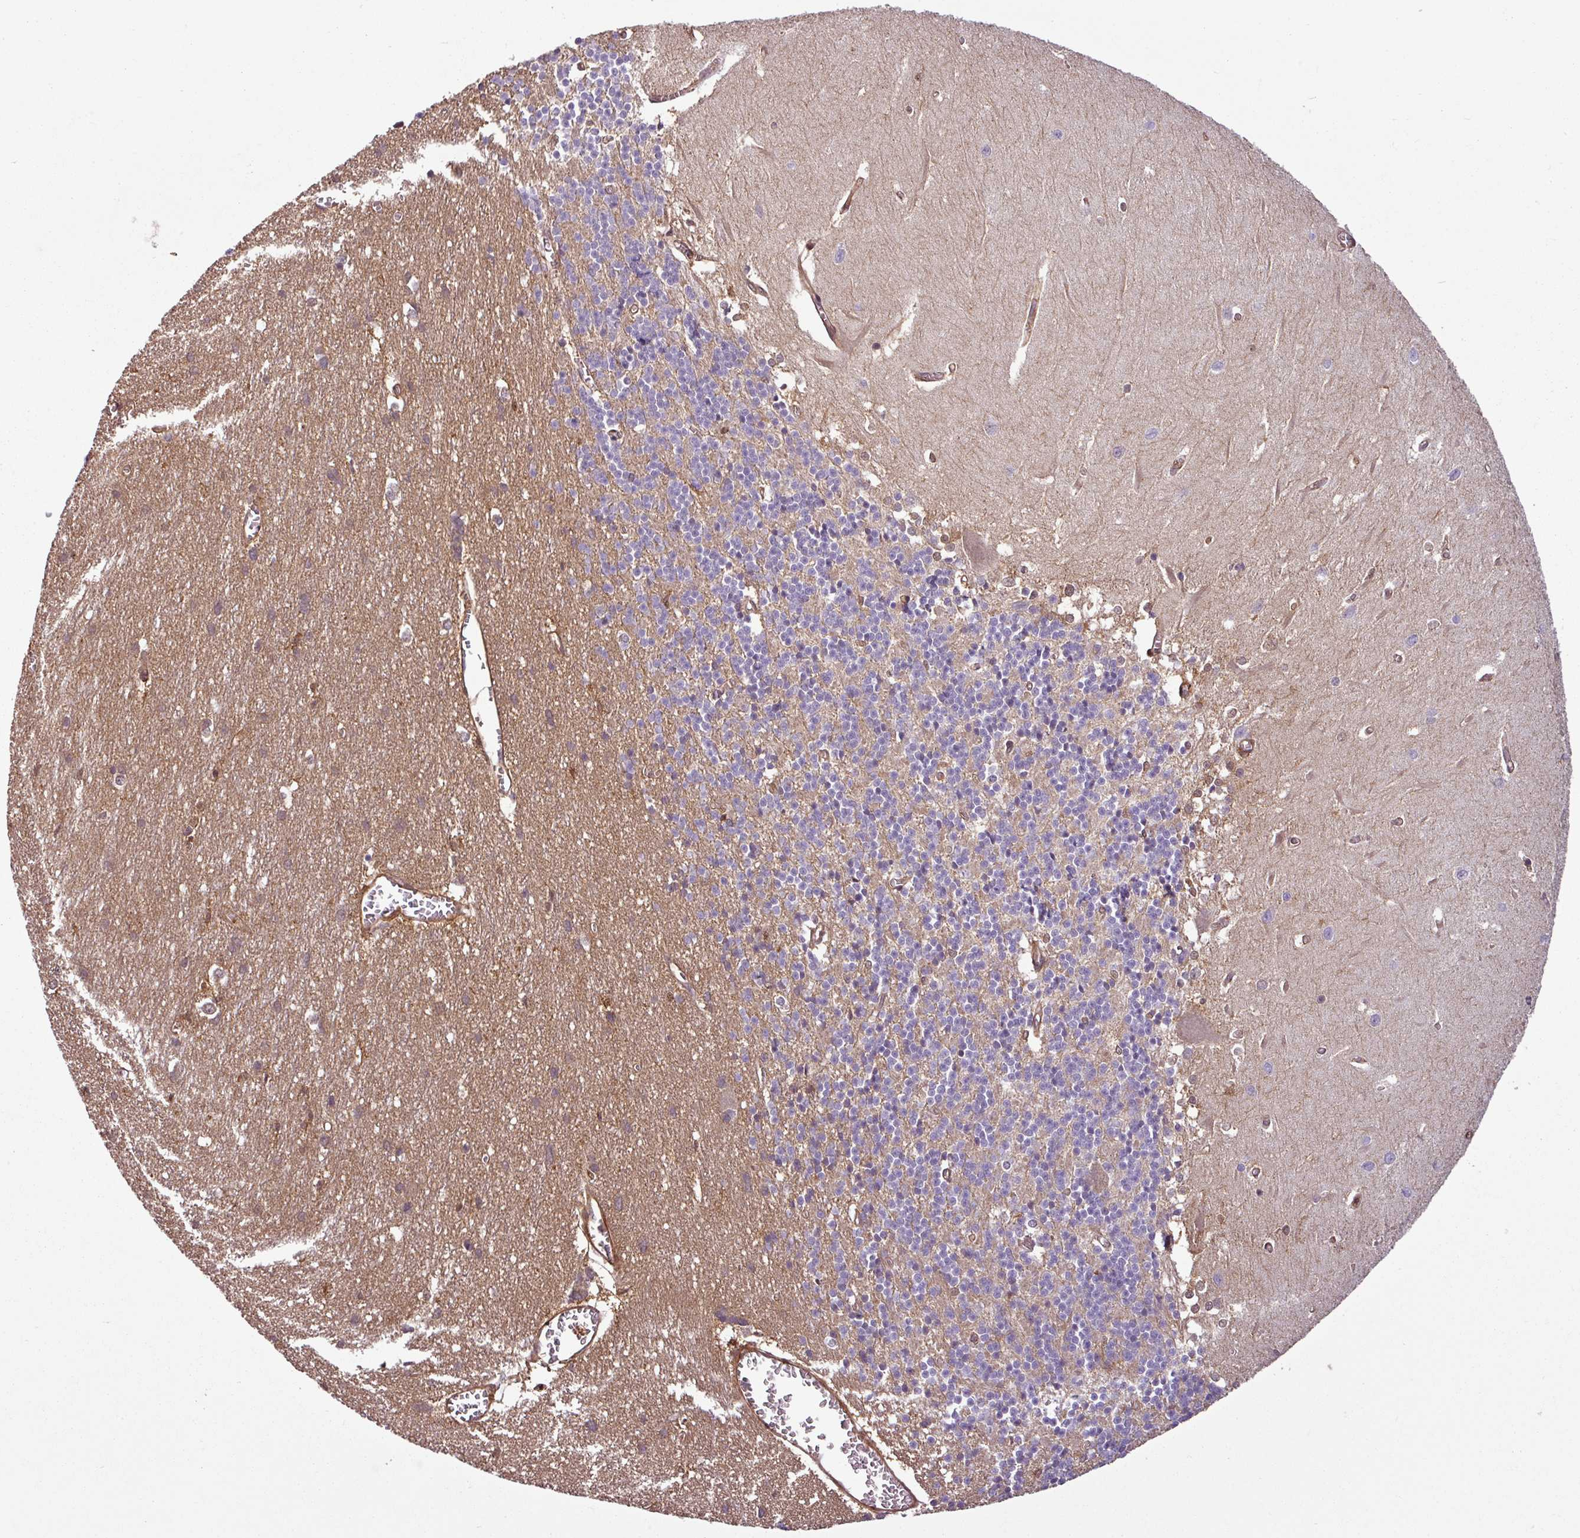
{"staining": {"intensity": "negative", "quantity": "none", "location": "none"}, "tissue": "cerebellum", "cell_type": "Cells in granular layer", "image_type": "normal", "snomed": [{"axis": "morphology", "description": "Normal tissue, NOS"}, {"axis": "topography", "description": "Cerebellum"}], "caption": "A high-resolution image shows IHC staining of benign cerebellum, which displays no significant staining in cells in granular layer.", "gene": "SH3BGRL", "patient": {"sex": "male", "age": 37}}